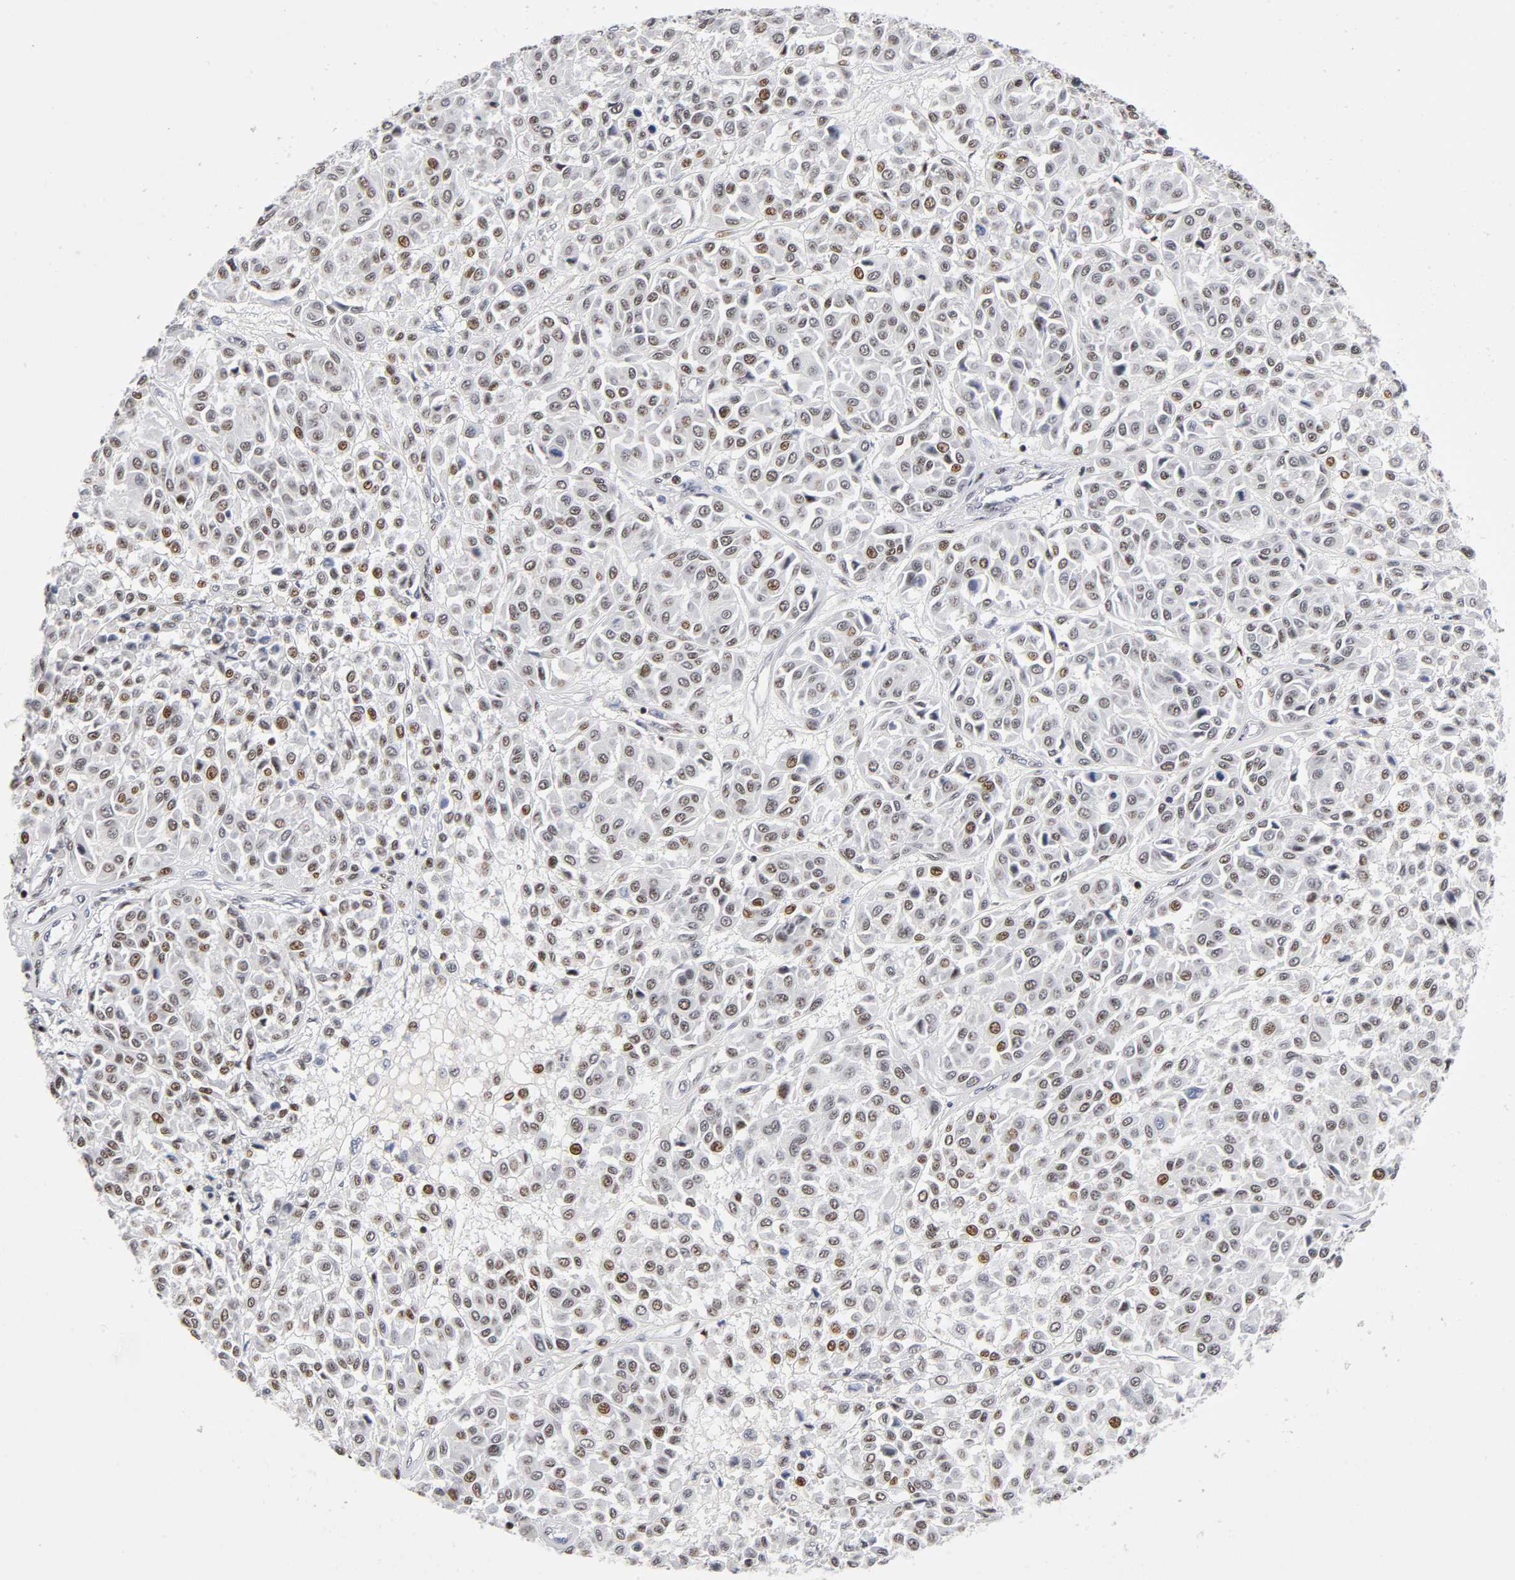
{"staining": {"intensity": "moderate", "quantity": ">75%", "location": "nuclear"}, "tissue": "melanoma", "cell_type": "Tumor cells", "image_type": "cancer", "snomed": [{"axis": "morphology", "description": "Malignant melanoma, Metastatic site"}, {"axis": "topography", "description": "Soft tissue"}], "caption": "This image displays melanoma stained with immunohistochemistry (IHC) to label a protein in brown. The nuclear of tumor cells show moderate positivity for the protein. Nuclei are counter-stained blue.", "gene": "SP3", "patient": {"sex": "male", "age": 41}}